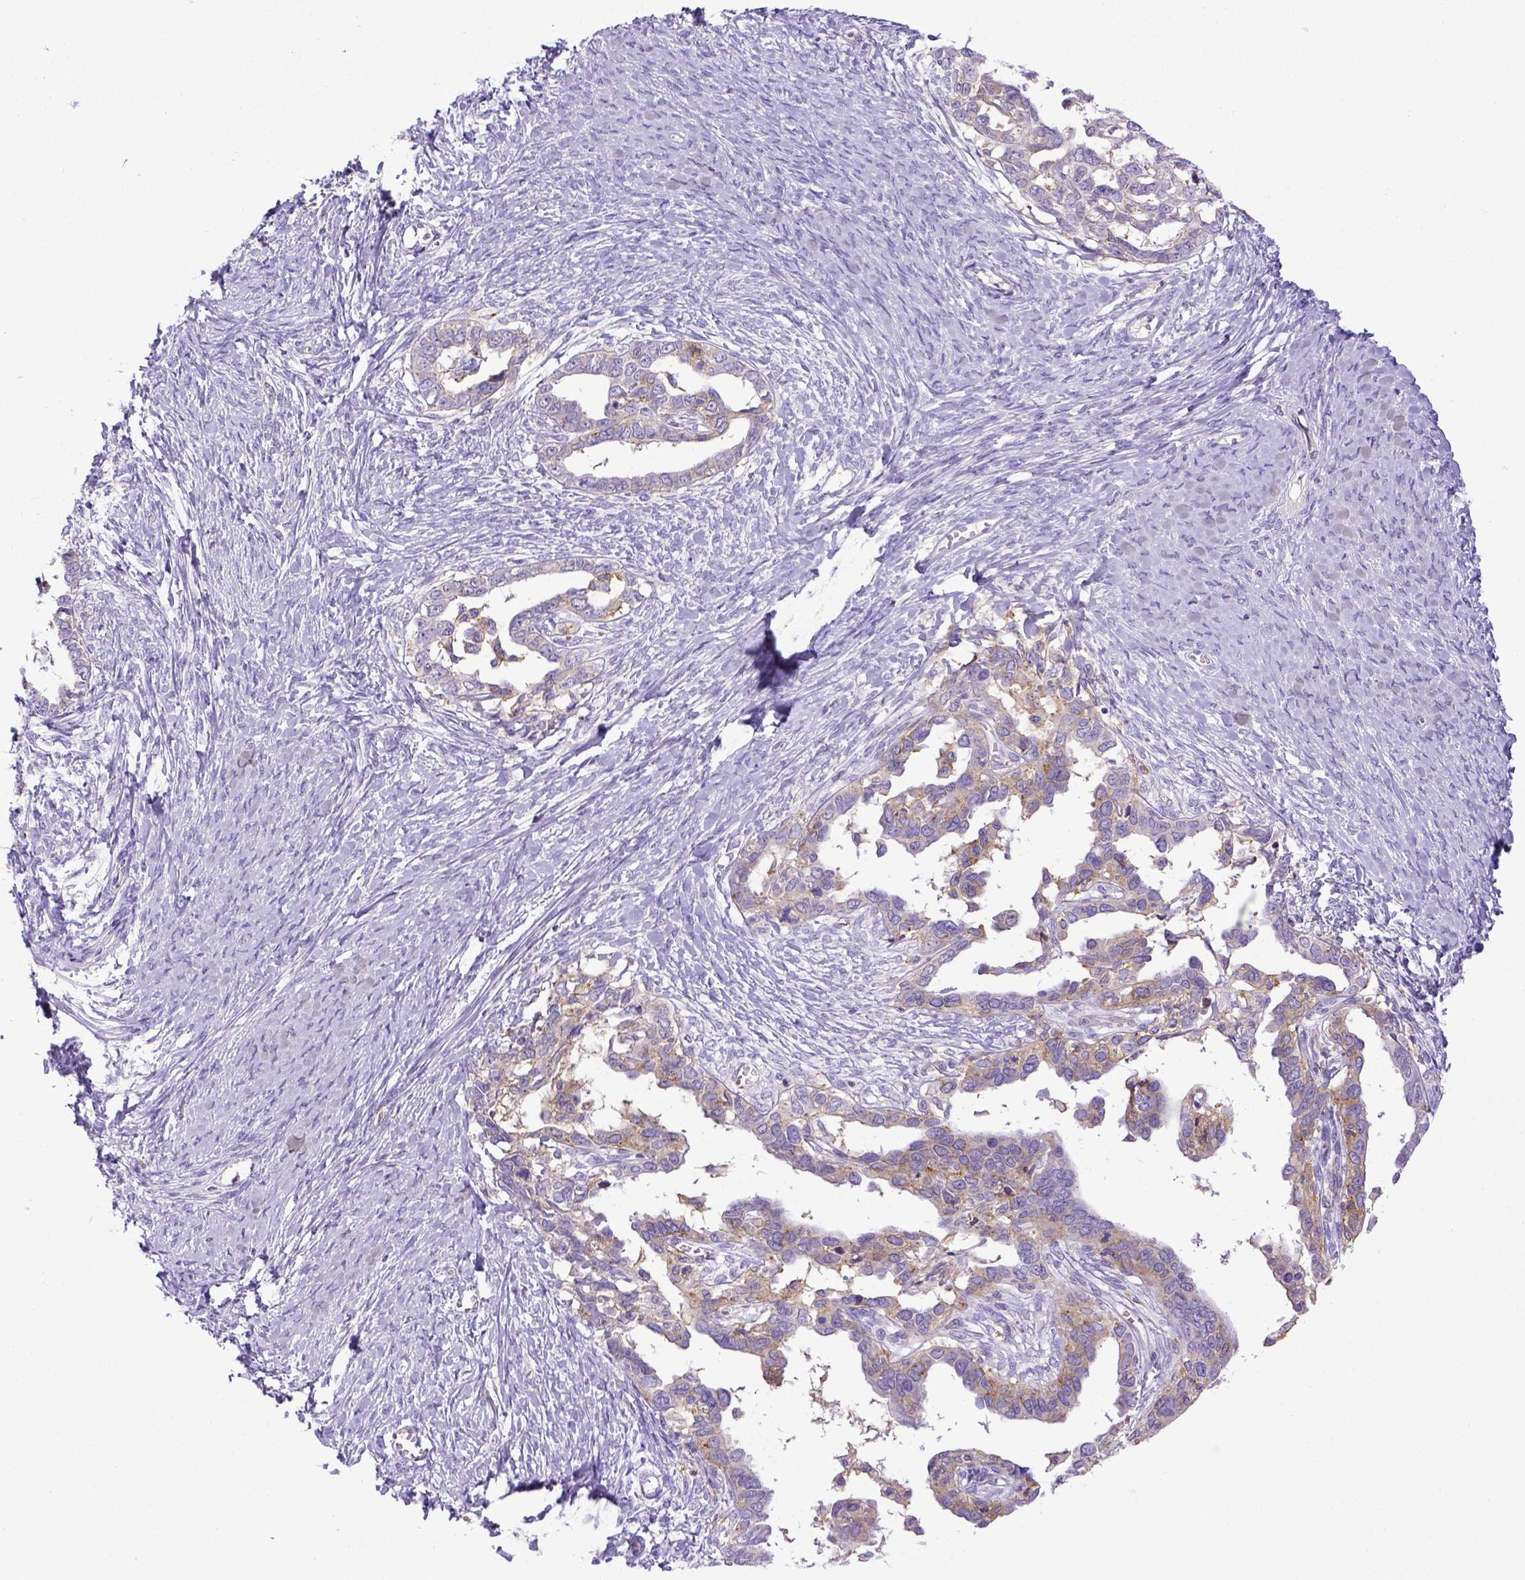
{"staining": {"intensity": "weak", "quantity": "<25%", "location": "cytoplasmic/membranous"}, "tissue": "ovarian cancer", "cell_type": "Tumor cells", "image_type": "cancer", "snomed": [{"axis": "morphology", "description": "Cystadenocarcinoma, serous, NOS"}, {"axis": "topography", "description": "Ovary"}], "caption": "Immunohistochemistry (IHC) of serous cystadenocarcinoma (ovarian) shows no positivity in tumor cells.", "gene": "CD40", "patient": {"sex": "female", "age": 69}}